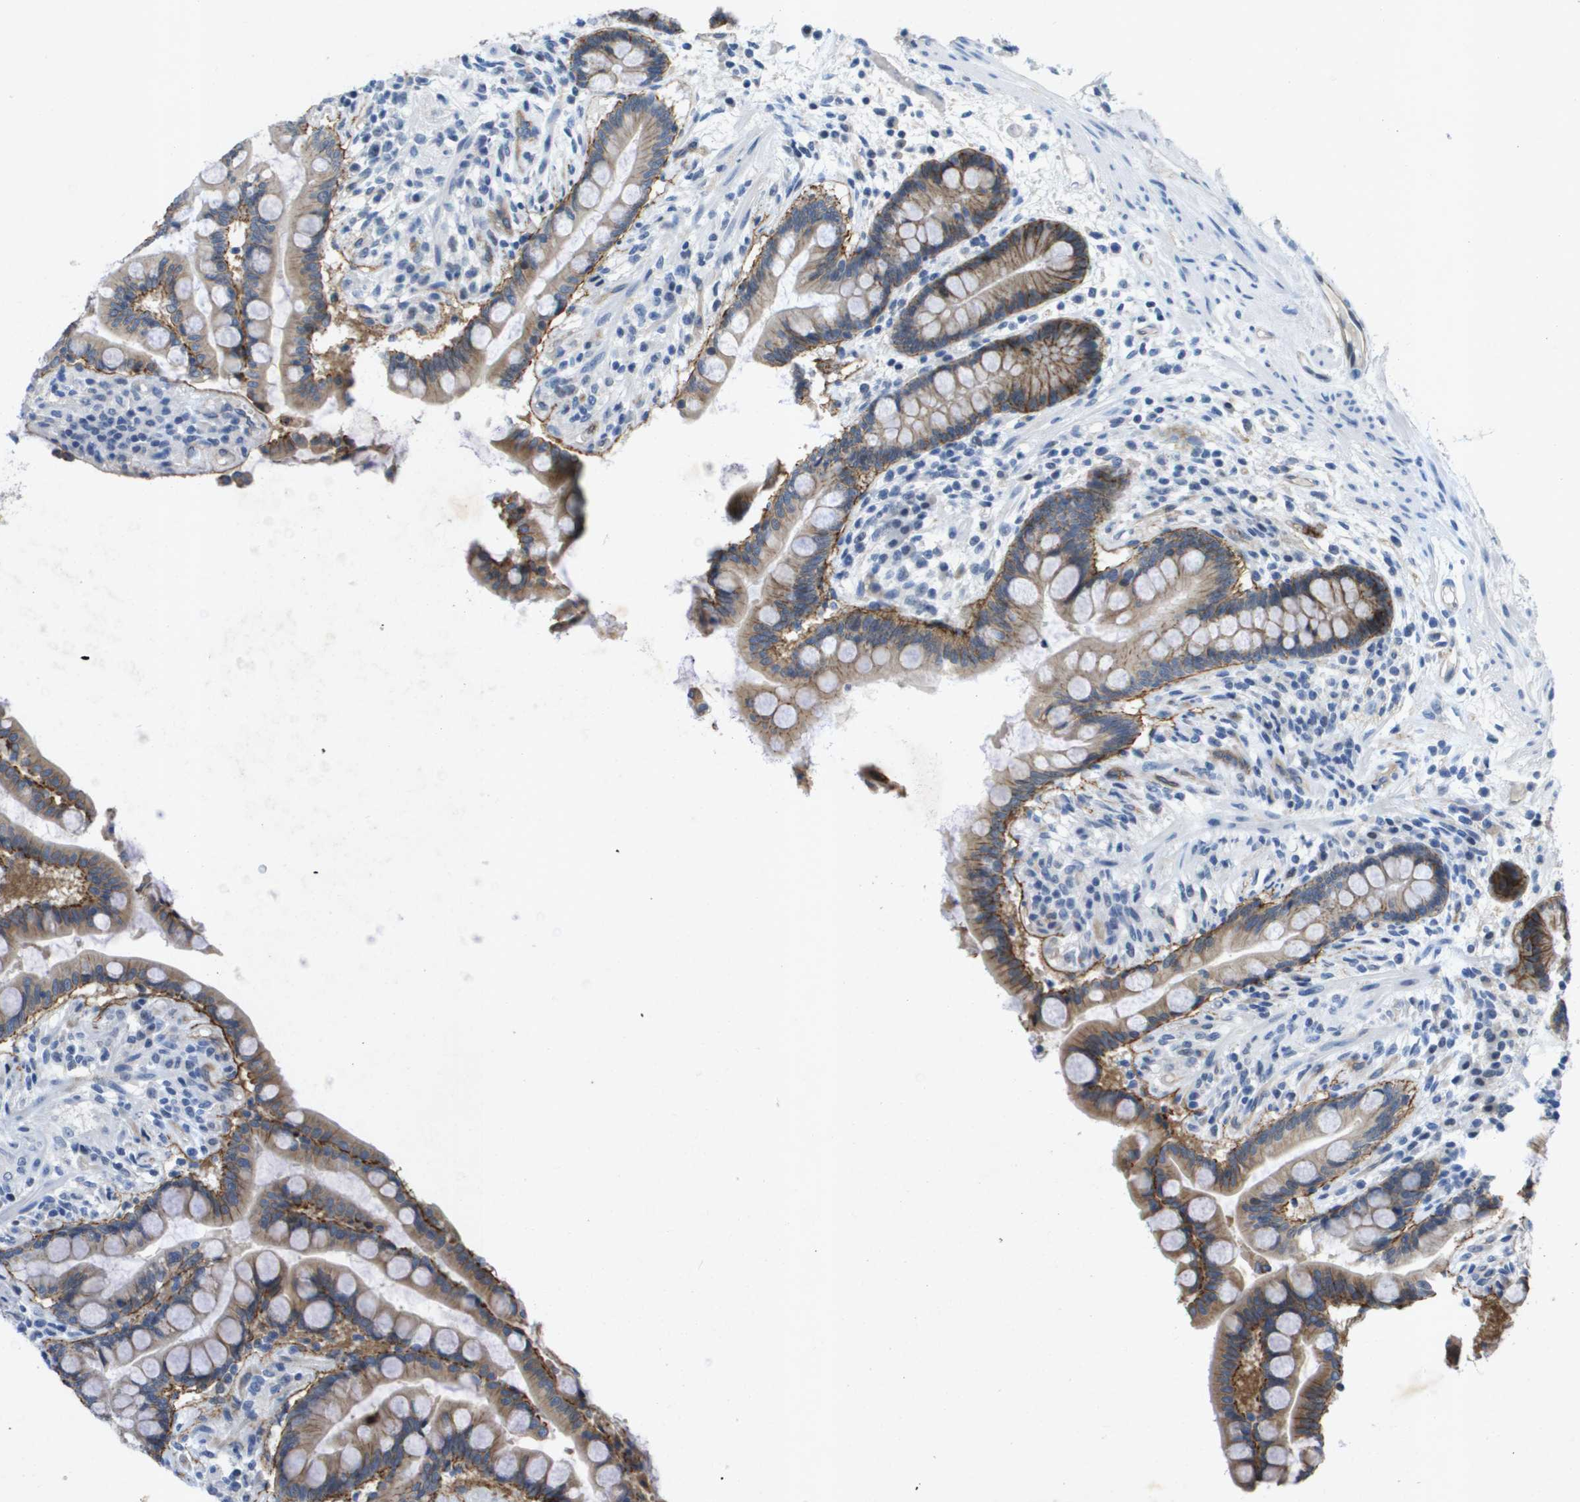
{"staining": {"intensity": "negative", "quantity": "none", "location": "none"}, "tissue": "colon", "cell_type": "Endothelial cells", "image_type": "normal", "snomed": [{"axis": "morphology", "description": "Normal tissue, NOS"}, {"axis": "topography", "description": "Colon"}], "caption": "This is an immunohistochemistry (IHC) photomicrograph of normal human colon. There is no staining in endothelial cells.", "gene": "ITGA6", "patient": {"sex": "male", "age": 73}}